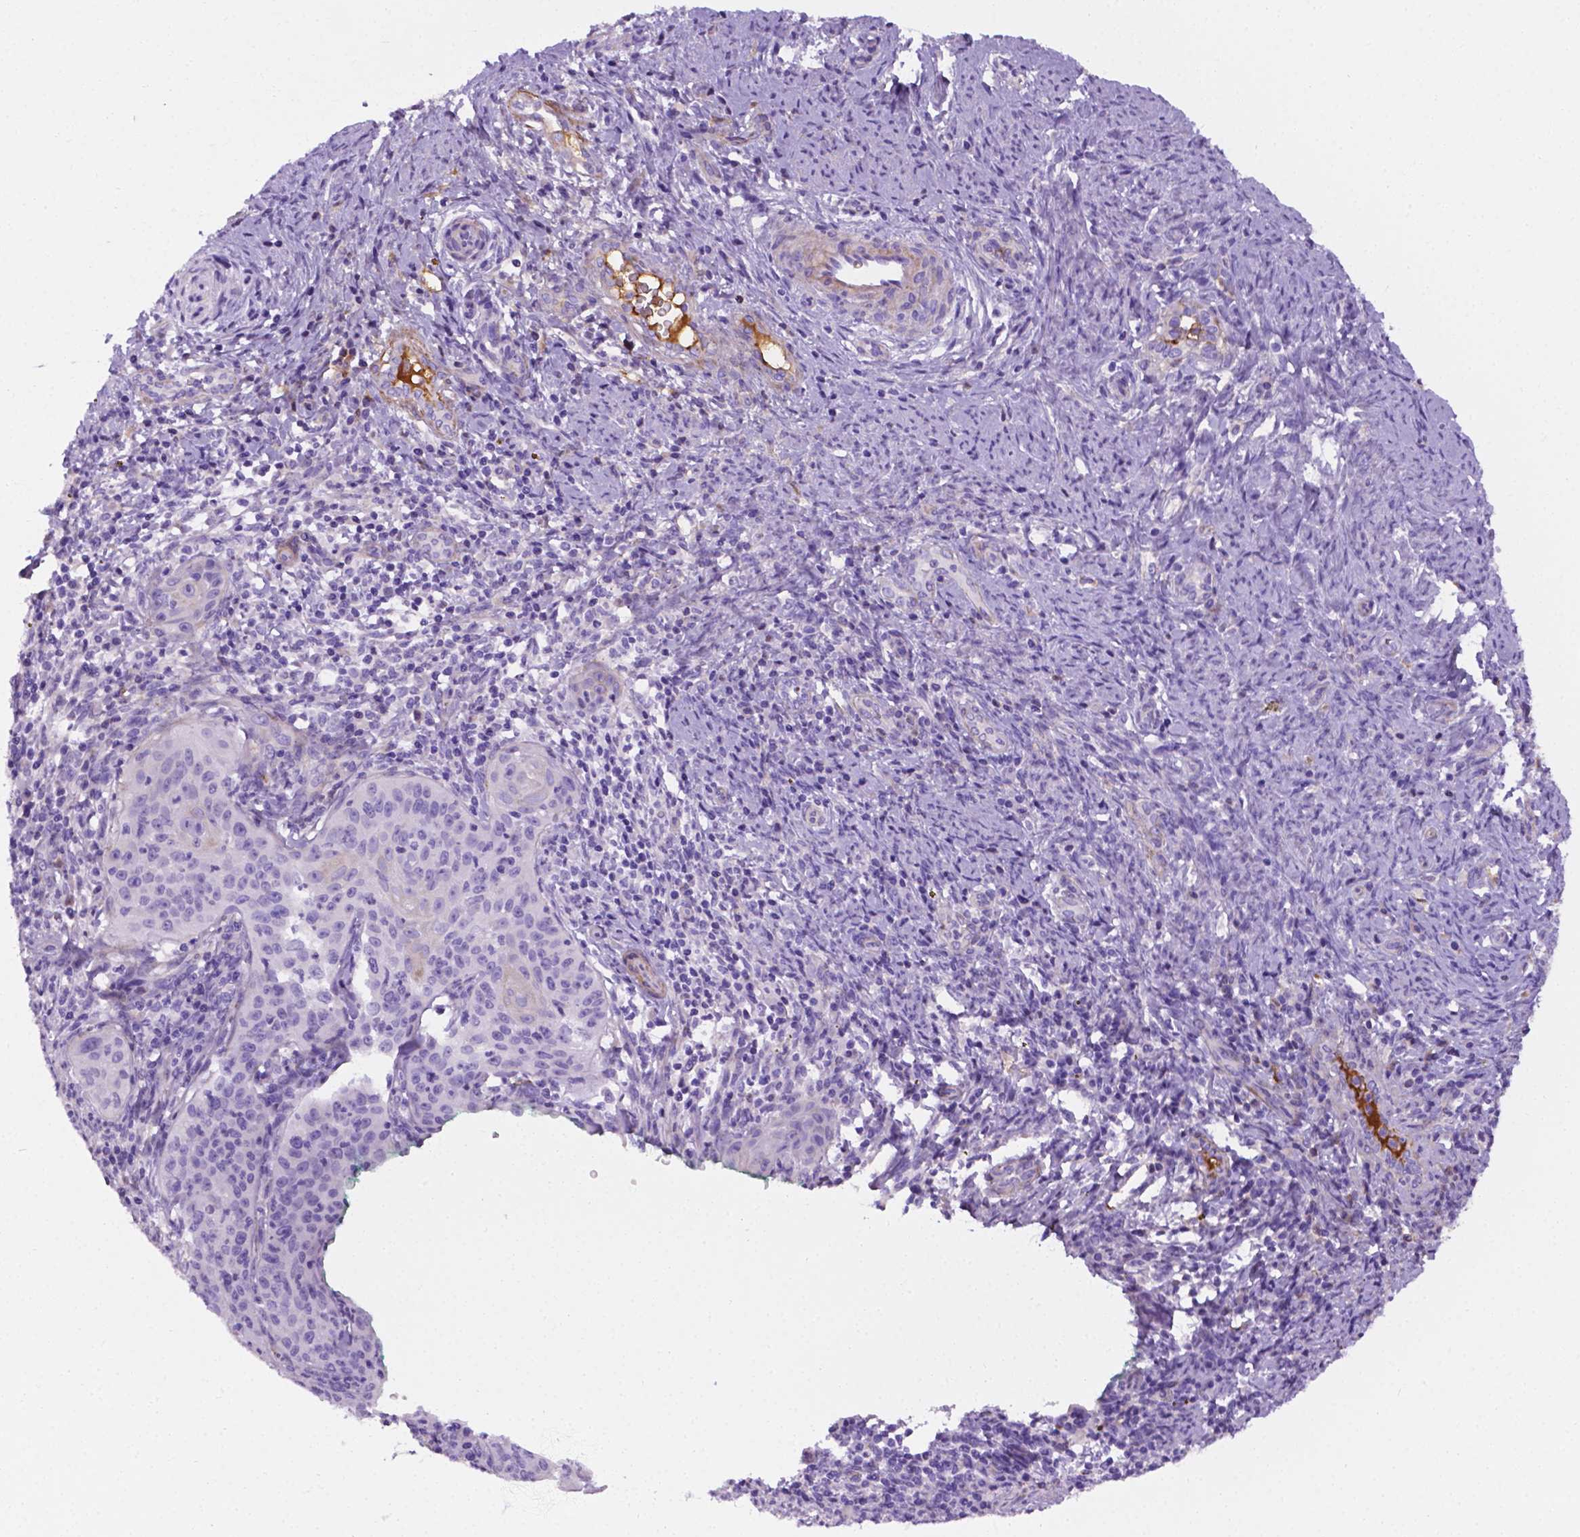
{"staining": {"intensity": "negative", "quantity": "none", "location": "none"}, "tissue": "cervical cancer", "cell_type": "Tumor cells", "image_type": "cancer", "snomed": [{"axis": "morphology", "description": "Squamous cell carcinoma, NOS"}, {"axis": "topography", "description": "Cervix"}], "caption": "Micrograph shows no protein staining in tumor cells of cervical cancer tissue.", "gene": "APOE", "patient": {"sex": "female", "age": 30}}